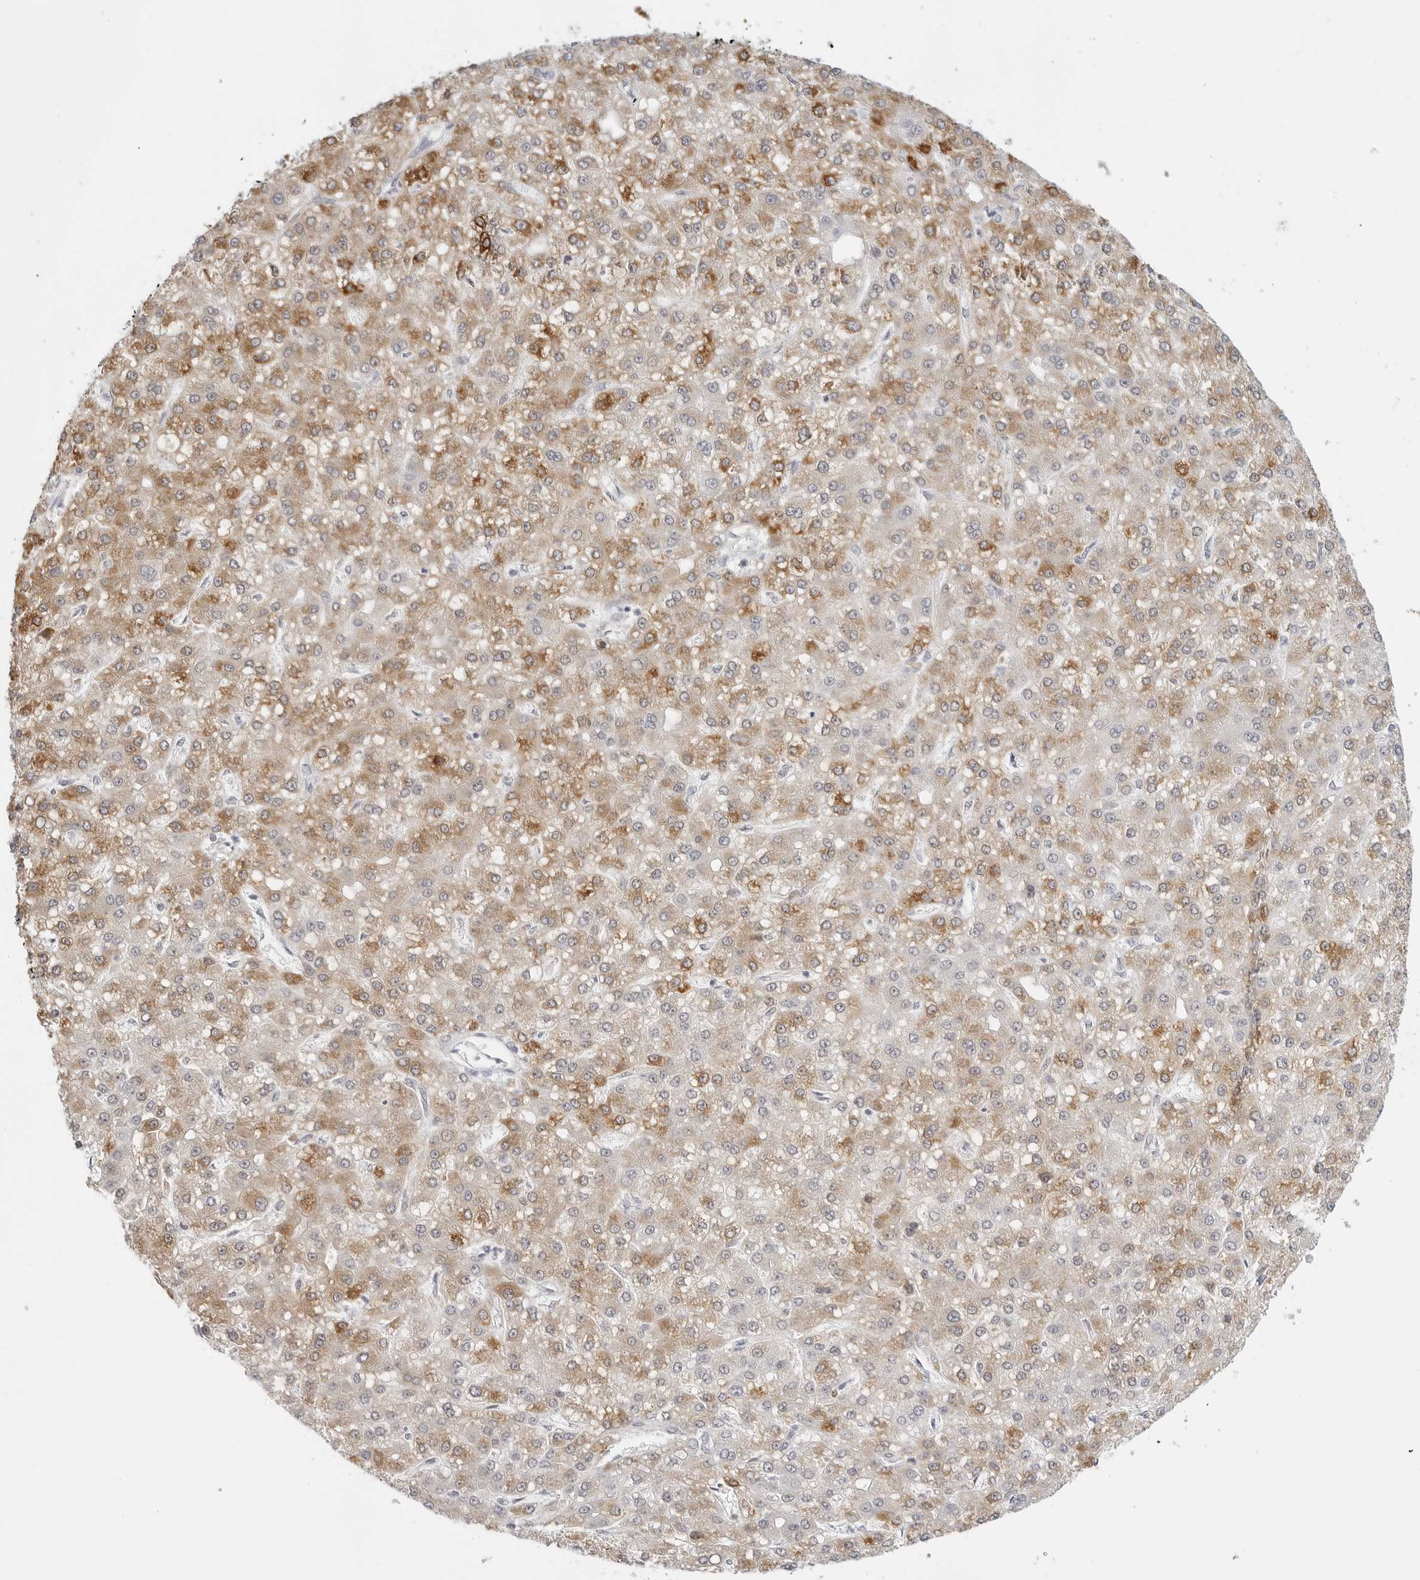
{"staining": {"intensity": "moderate", "quantity": ">75%", "location": "cytoplasmic/membranous"}, "tissue": "liver cancer", "cell_type": "Tumor cells", "image_type": "cancer", "snomed": [{"axis": "morphology", "description": "Carcinoma, Hepatocellular, NOS"}, {"axis": "topography", "description": "Liver"}], "caption": "Protein expression analysis of hepatocellular carcinoma (liver) exhibits moderate cytoplasmic/membranous positivity in approximately >75% of tumor cells. (DAB = brown stain, brightfield microscopy at high magnification).", "gene": "HMGCS2", "patient": {"sex": "male", "age": 67}}